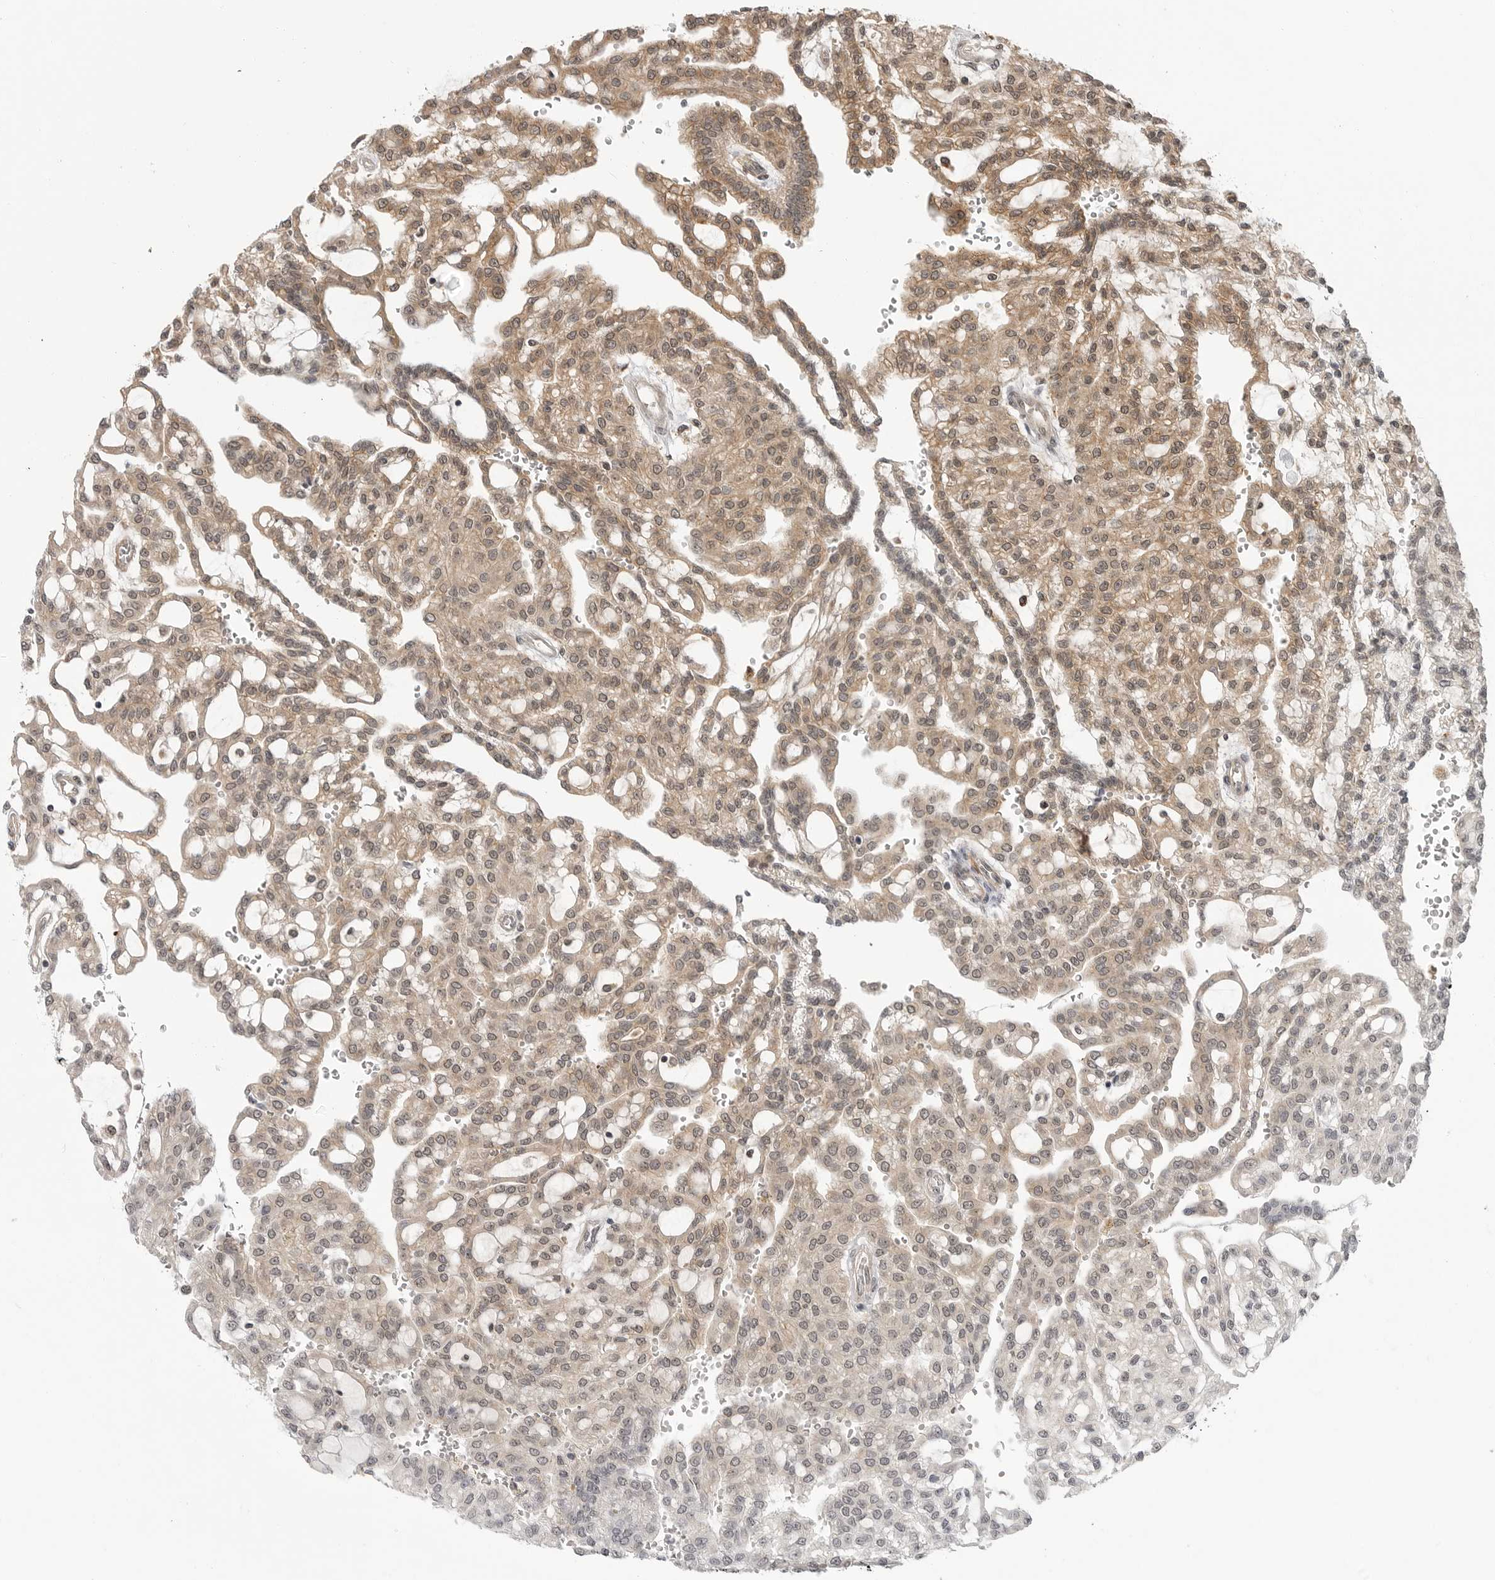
{"staining": {"intensity": "weak", "quantity": "25%-75%", "location": "cytoplasmic/membranous"}, "tissue": "renal cancer", "cell_type": "Tumor cells", "image_type": "cancer", "snomed": [{"axis": "morphology", "description": "Adenocarcinoma, NOS"}, {"axis": "topography", "description": "Kidney"}], "caption": "Immunohistochemical staining of adenocarcinoma (renal) shows low levels of weak cytoplasmic/membranous staining in about 25%-75% of tumor cells.", "gene": "BMP2K", "patient": {"sex": "male", "age": 63}}